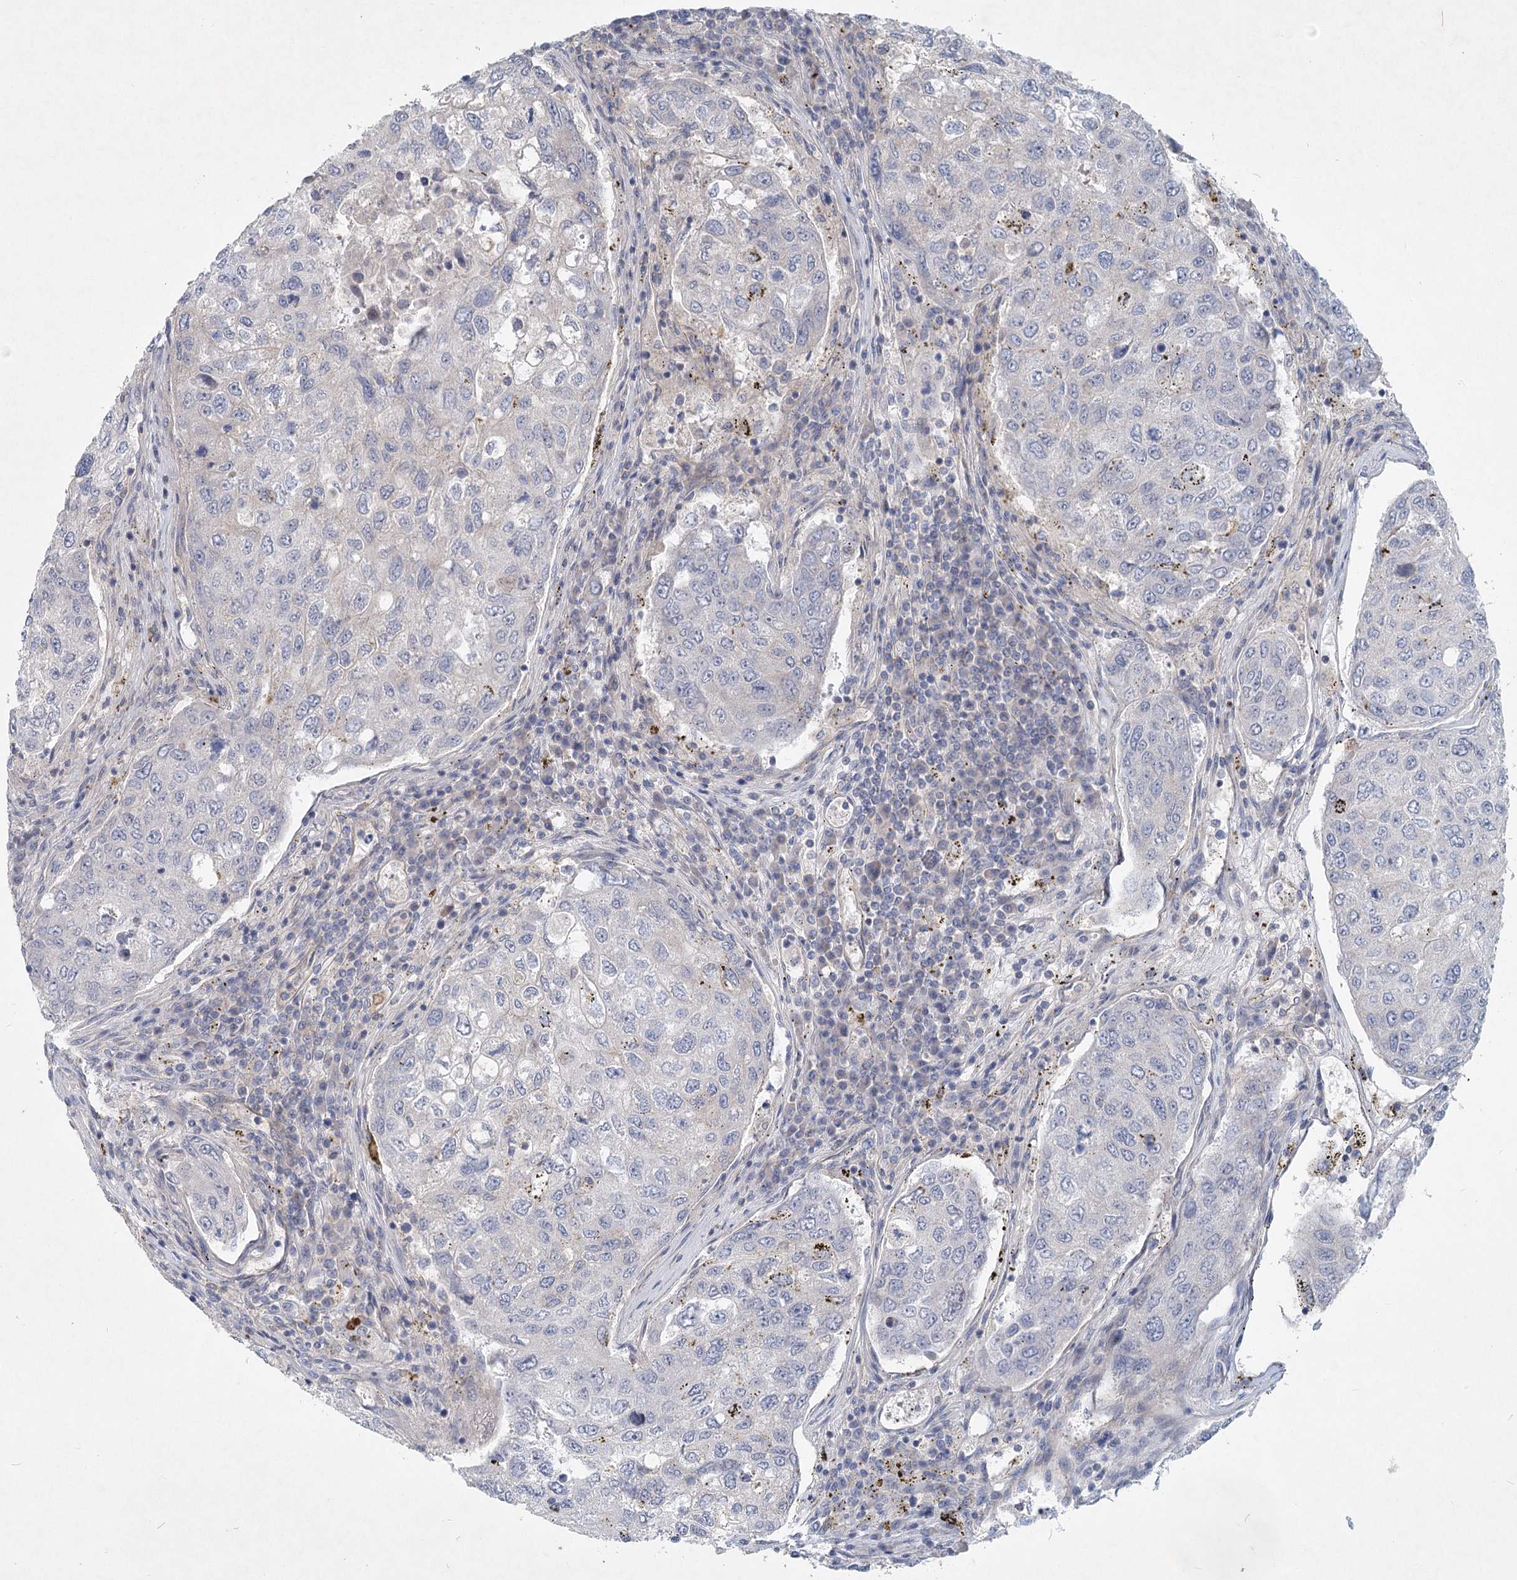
{"staining": {"intensity": "negative", "quantity": "none", "location": "none"}, "tissue": "urothelial cancer", "cell_type": "Tumor cells", "image_type": "cancer", "snomed": [{"axis": "morphology", "description": "Urothelial carcinoma, High grade"}, {"axis": "topography", "description": "Lymph node"}, {"axis": "topography", "description": "Urinary bladder"}], "caption": "Human urothelial cancer stained for a protein using immunohistochemistry exhibits no positivity in tumor cells.", "gene": "DNMBP", "patient": {"sex": "male", "age": 51}}